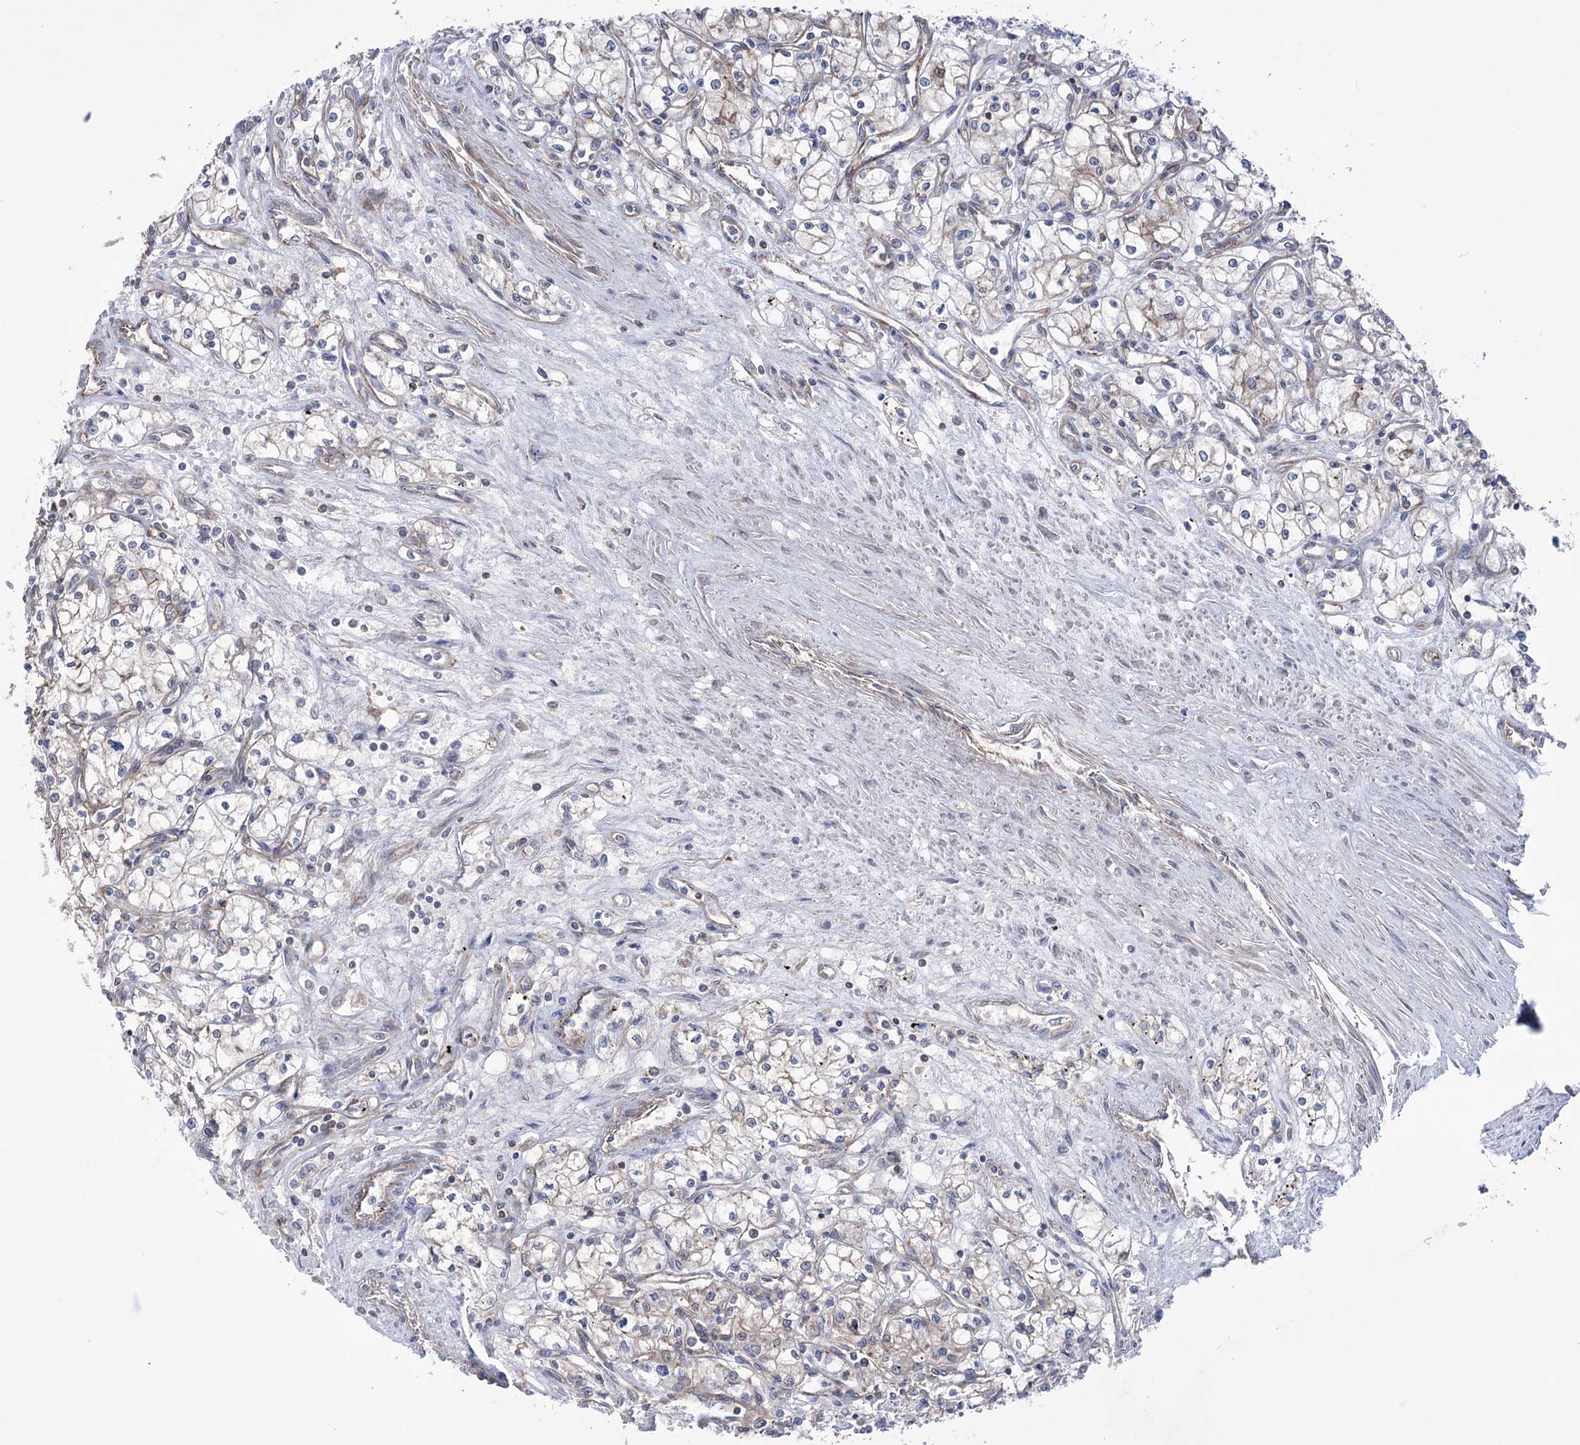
{"staining": {"intensity": "weak", "quantity": "<25%", "location": "cytoplasmic/membranous"}, "tissue": "renal cancer", "cell_type": "Tumor cells", "image_type": "cancer", "snomed": [{"axis": "morphology", "description": "Adenocarcinoma, NOS"}, {"axis": "topography", "description": "Kidney"}], "caption": "DAB (3,3'-diaminobenzidine) immunohistochemical staining of renal adenocarcinoma demonstrates no significant staining in tumor cells.", "gene": "TRIM71", "patient": {"sex": "male", "age": 59}}